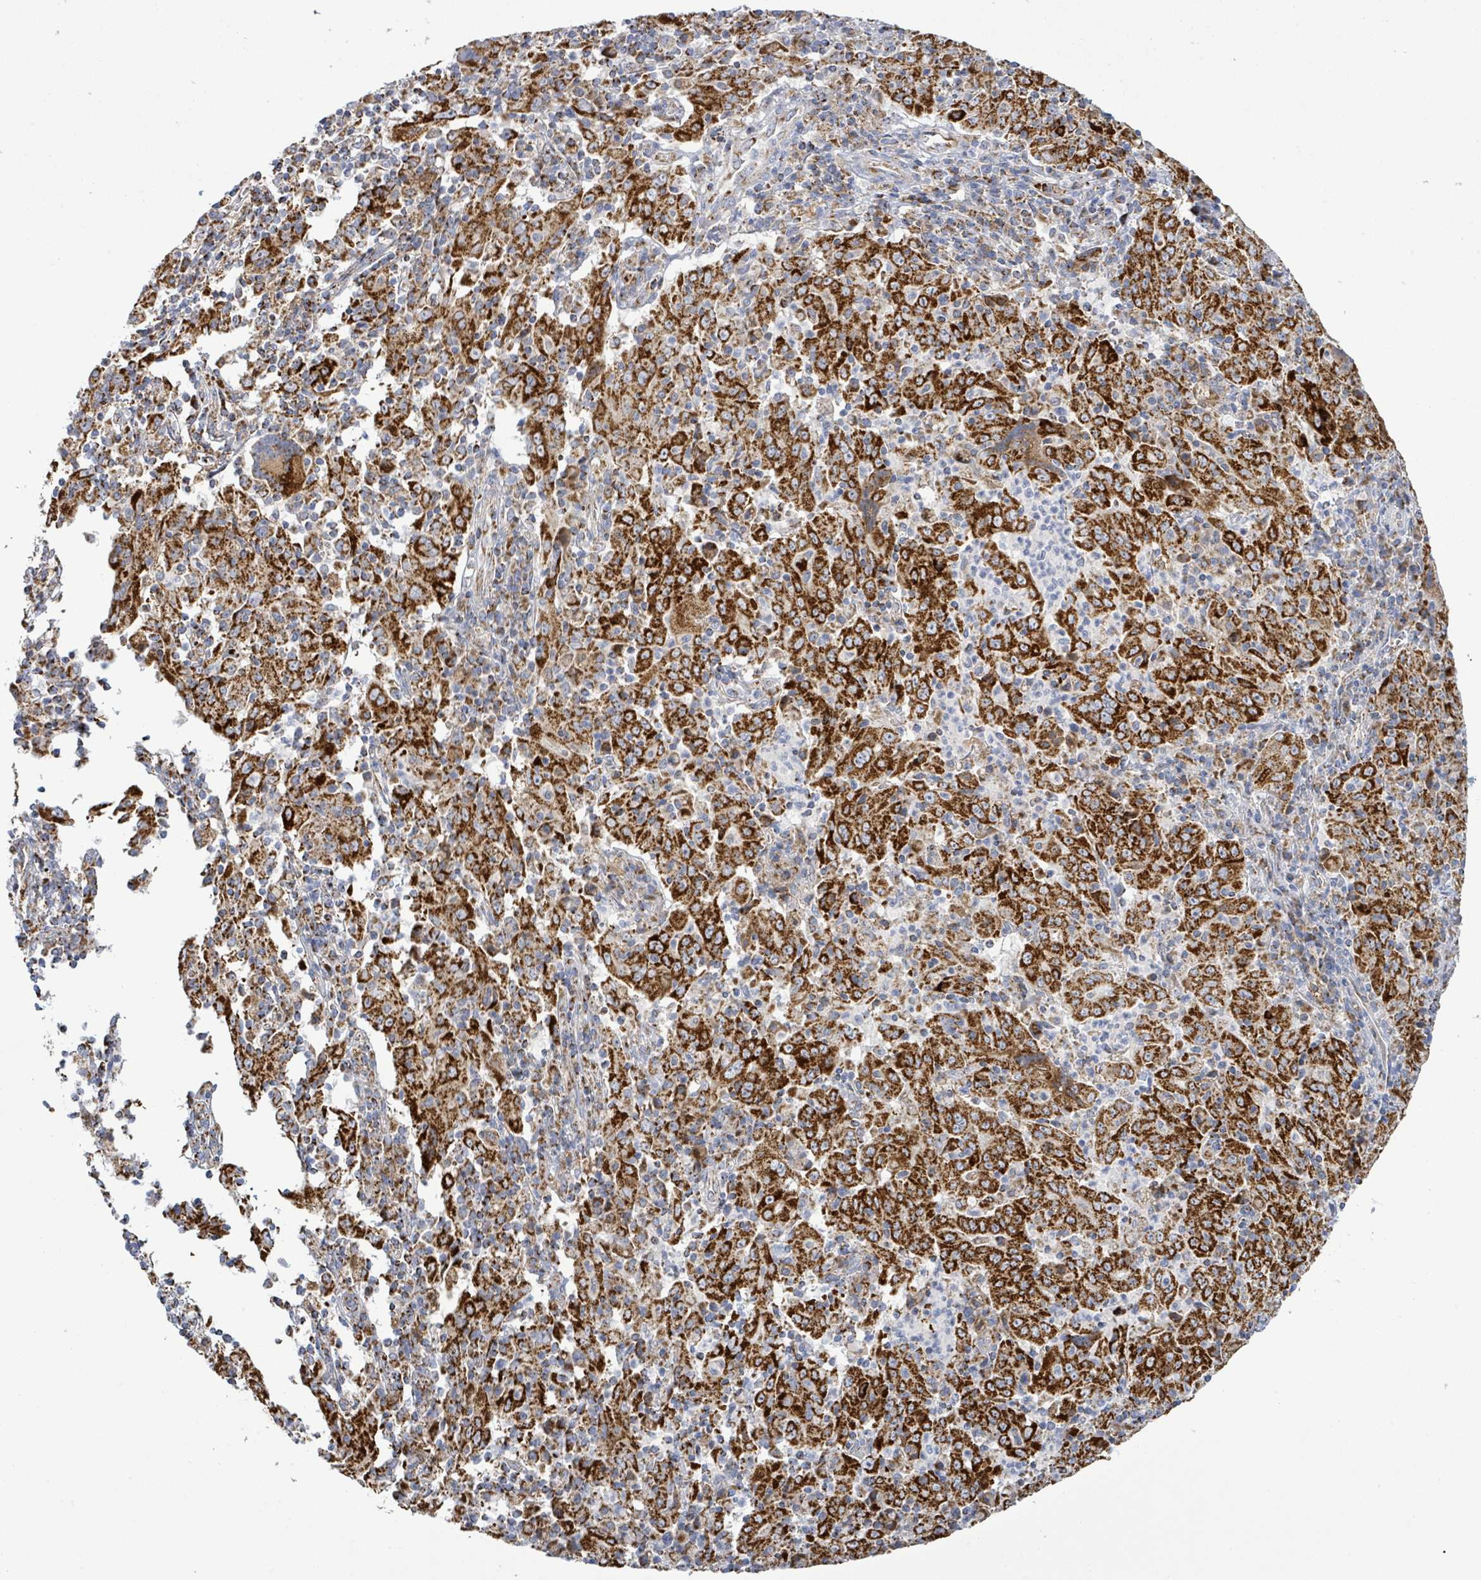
{"staining": {"intensity": "strong", "quantity": ">75%", "location": "cytoplasmic/membranous"}, "tissue": "pancreatic cancer", "cell_type": "Tumor cells", "image_type": "cancer", "snomed": [{"axis": "morphology", "description": "Adenocarcinoma, NOS"}, {"axis": "topography", "description": "Pancreas"}], "caption": "A brown stain labels strong cytoplasmic/membranous expression of a protein in pancreatic cancer tumor cells. Ihc stains the protein in brown and the nuclei are stained blue.", "gene": "SUCLG2", "patient": {"sex": "male", "age": 63}}